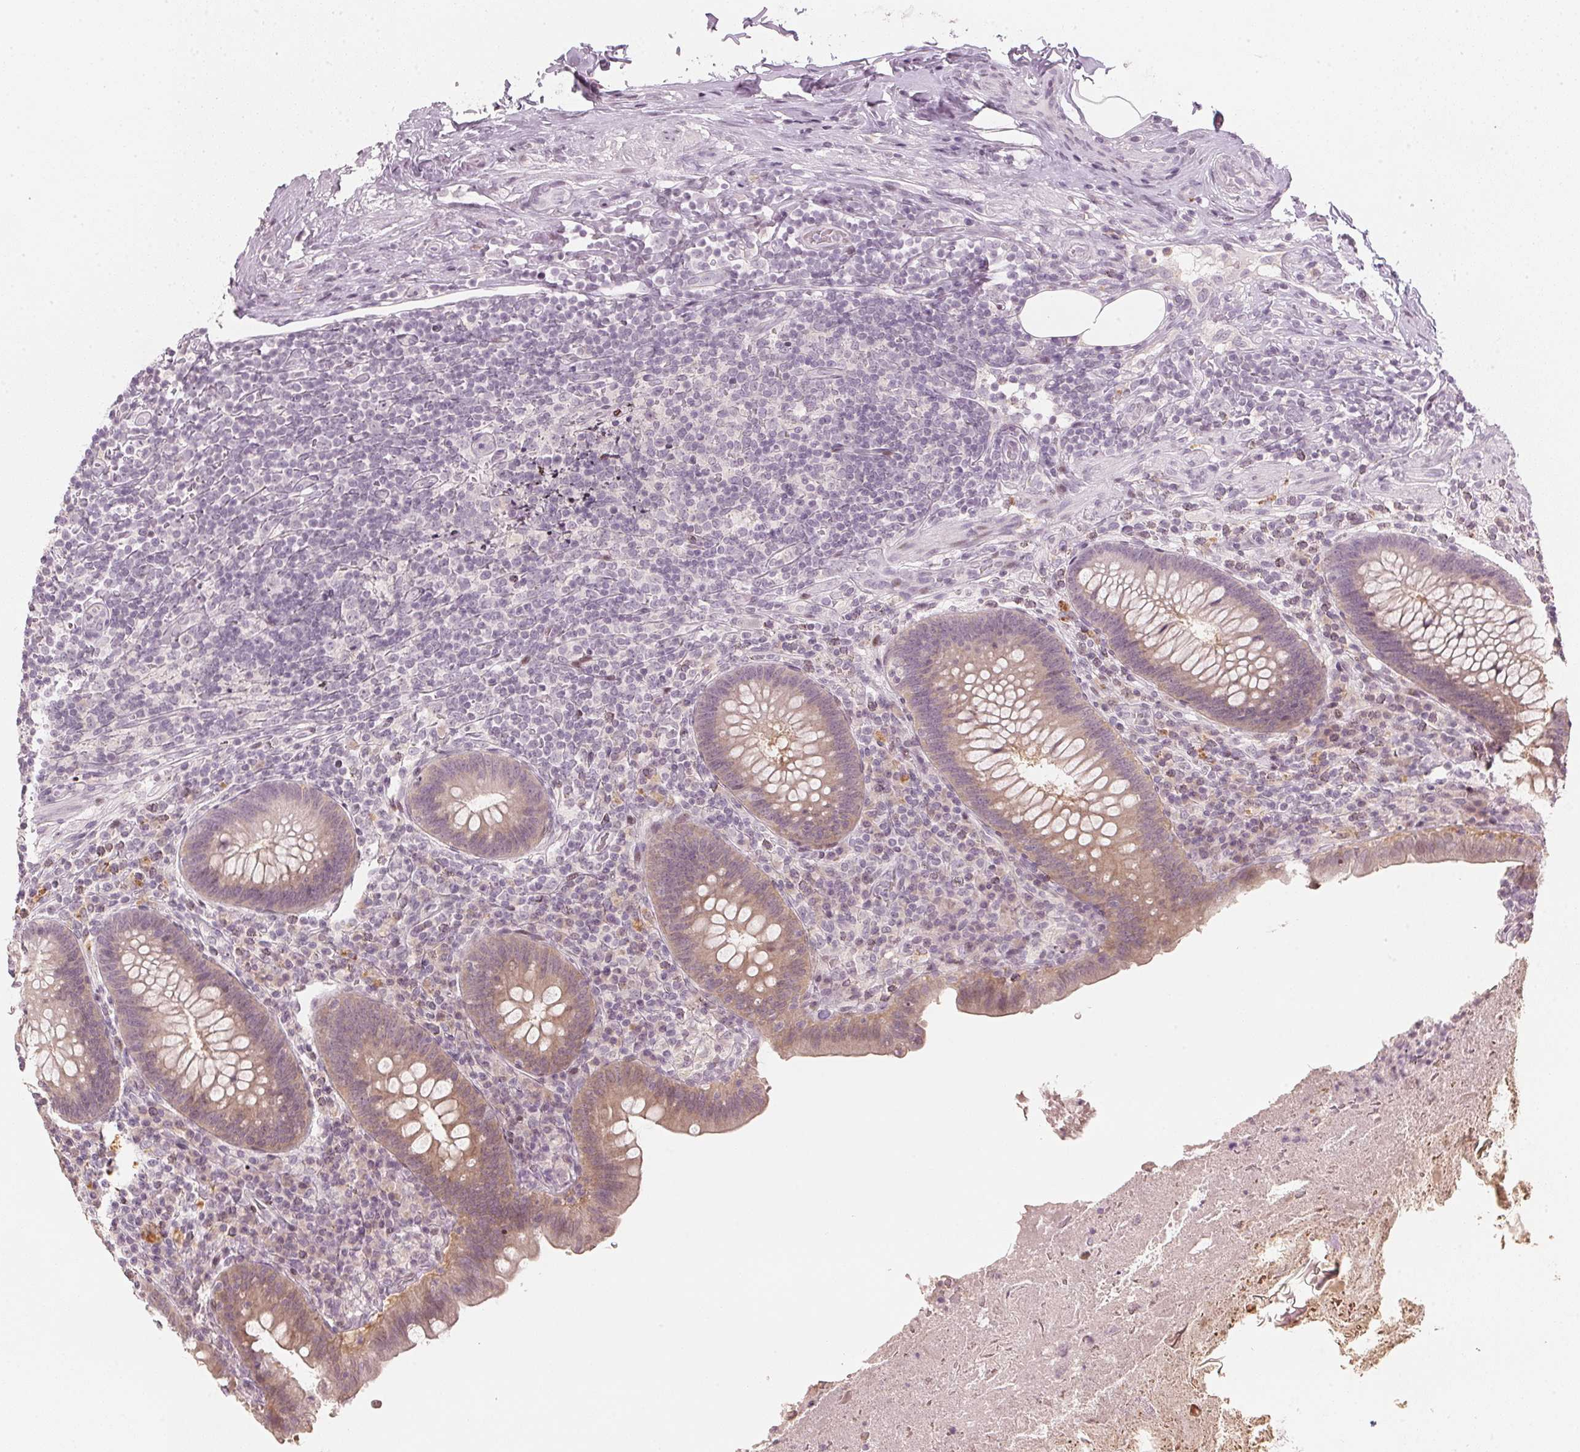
{"staining": {"intensity": "weak", "quantity": ">75%", "location": "cytoplasmic/membranous"}, "tissue": "appendix", "cell_type": "Glandular cells", "image_type": "normal", "snomed": [{"axis": "morphology", "description": "Normal tissue, NOS"}, {"axis": "topography", "description": "Appendix"}], "caption": "Immunohistochemistry (IHC) micrograph of benign appendix stained for a protein (brown), which shows low levels of weak cytoplasmic/membranous positivity in about >75% of glandular cells.", "gene": "SFRP4", "patient": {"sex": "male", "age": 47}}